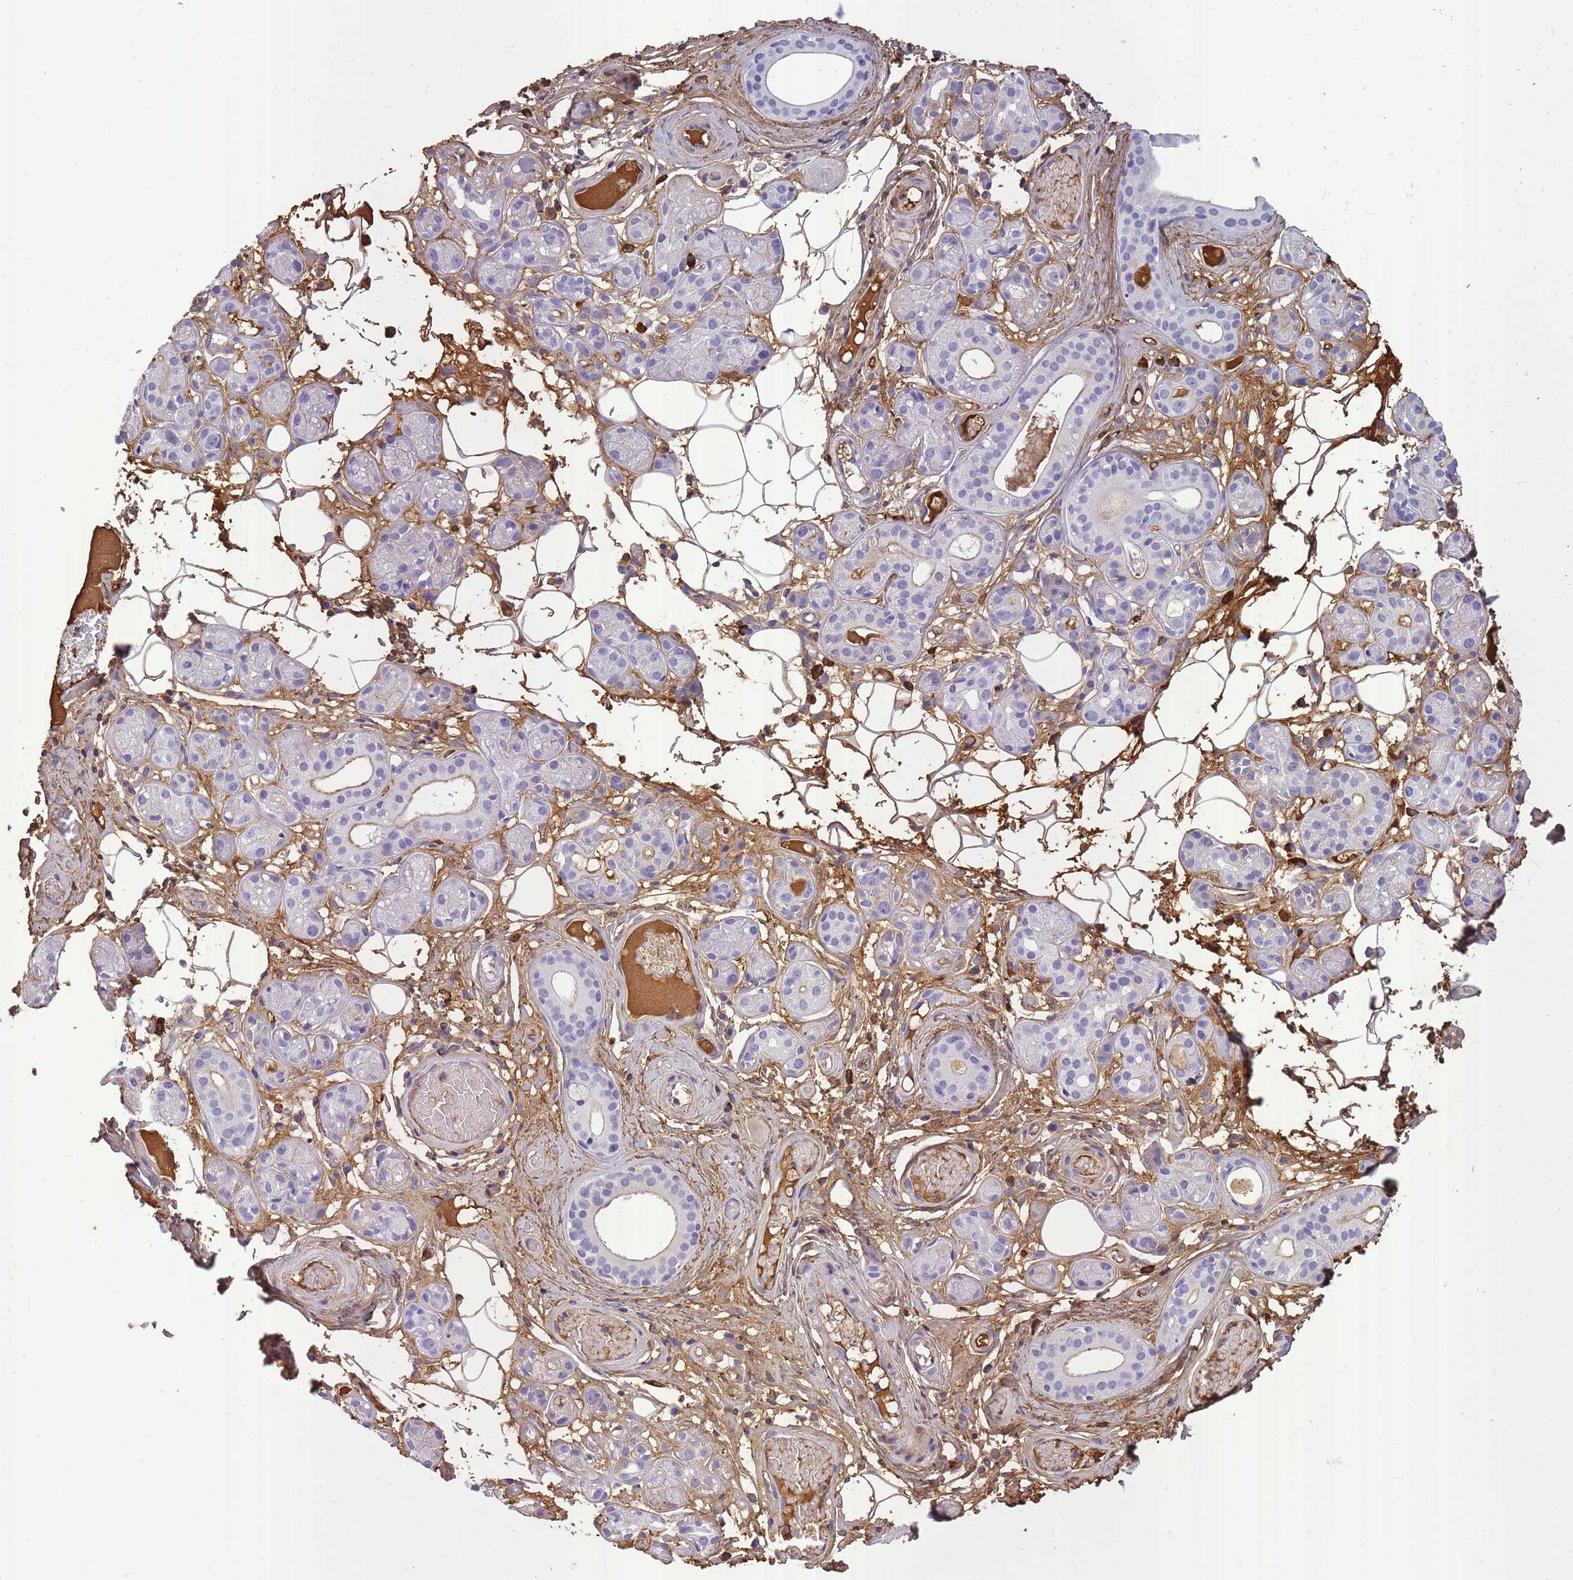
{"staining": {"intensity": "moderate", "quantity": "<25%", "location": "cytoplasmic/membranous"}, "tissue": "salivary gland", "cell_type": "Glandular cells", "image_type": "normal", "snomed": [{"axis": "morphology", "description": "Normal tissue, NOS"}, {"axis": "topography", "description": "Salivary gland"}], "caption": "Protein staining of benign salivary gland shows moderate cytoplasmic/membranous staining in approximately <25% of glandular cells.", "gene": "IGKV1", "patient": {"sex": "male", "age": 82}}